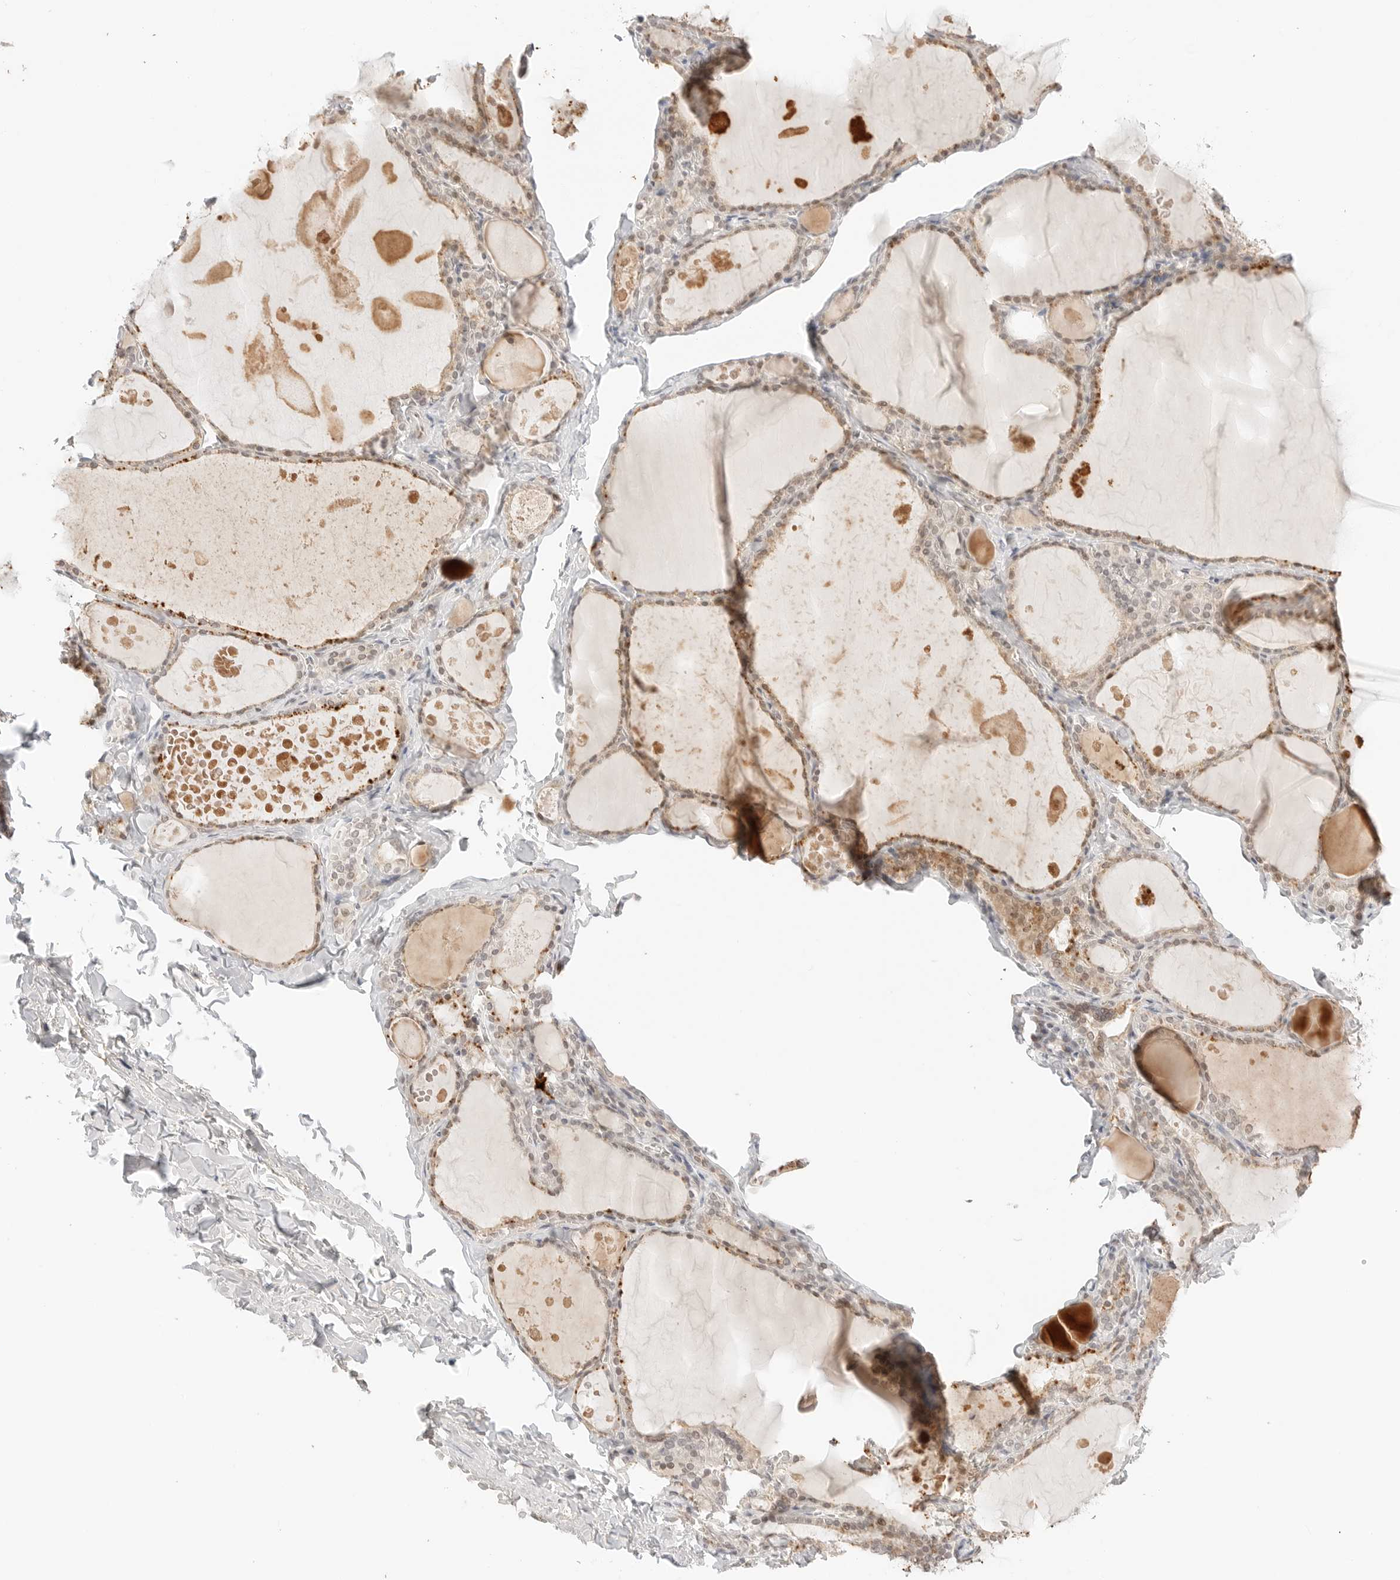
{"staining": {"intensity": "moderate", "quantity": ">75%", "location": "cytoplasmic/membranous,nuclear"}, "tissue": "thyroid gland", "cell_type": "Glandular cells", "image_type": "normal", "snomed": [{"axis": "morphology", "description": "Normal tissue, NOS"}, {"axis": "topography", "description": "Thyroid gland"}], "caption": "Immunohistochemical staining of normal thyroid gland shows >75% levels of moderate cytoplasmic/membranous,nuclear protein expression in approximately >75% of glandular cells.", "gene": "RPS6KL1", "patient": {"sex": "male", "age": 56}}